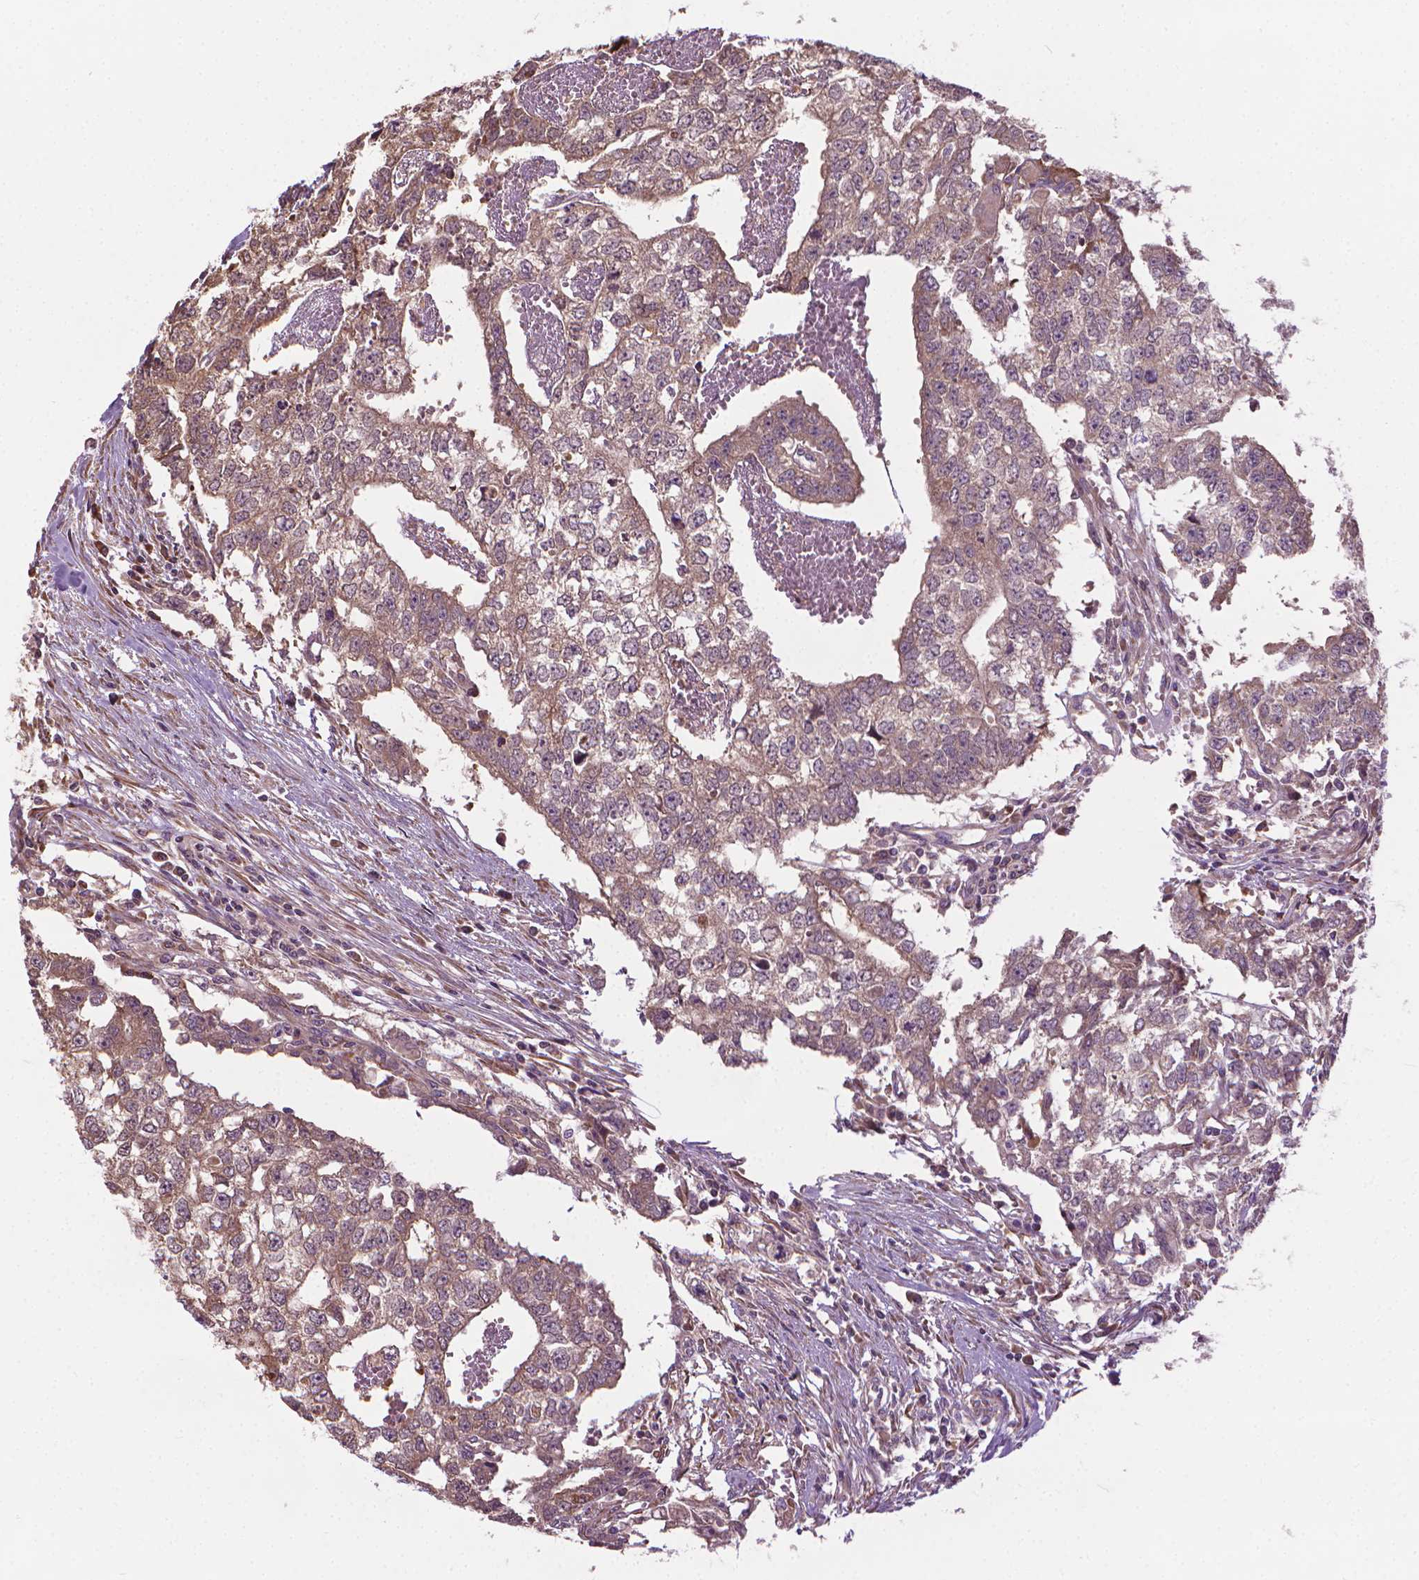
{"staining": {"intensity": "moderate", "quantity": ">75%", "location": "cytoplasmic/membranous"}, "tissue": "testis cancer", "cell_type": "Tumor cells", "image_type": "cancer", "snomed": [{"axis": "morphology", "description": "Carcinoma, Embryonal, NOS"}, {"axis": "morphology", "description": "Teratoma, malignant, NOS"}, {"axis": "topography", "description": "Testis"}], "caption": "Protein expression analysis of testis cancer (malignant teratoma) displays moderate cytoplasmic/membranous expression in about >75% of tumor cells.", "gene": "NUDT1", "patient": {"sex": "male", "age": 24}}